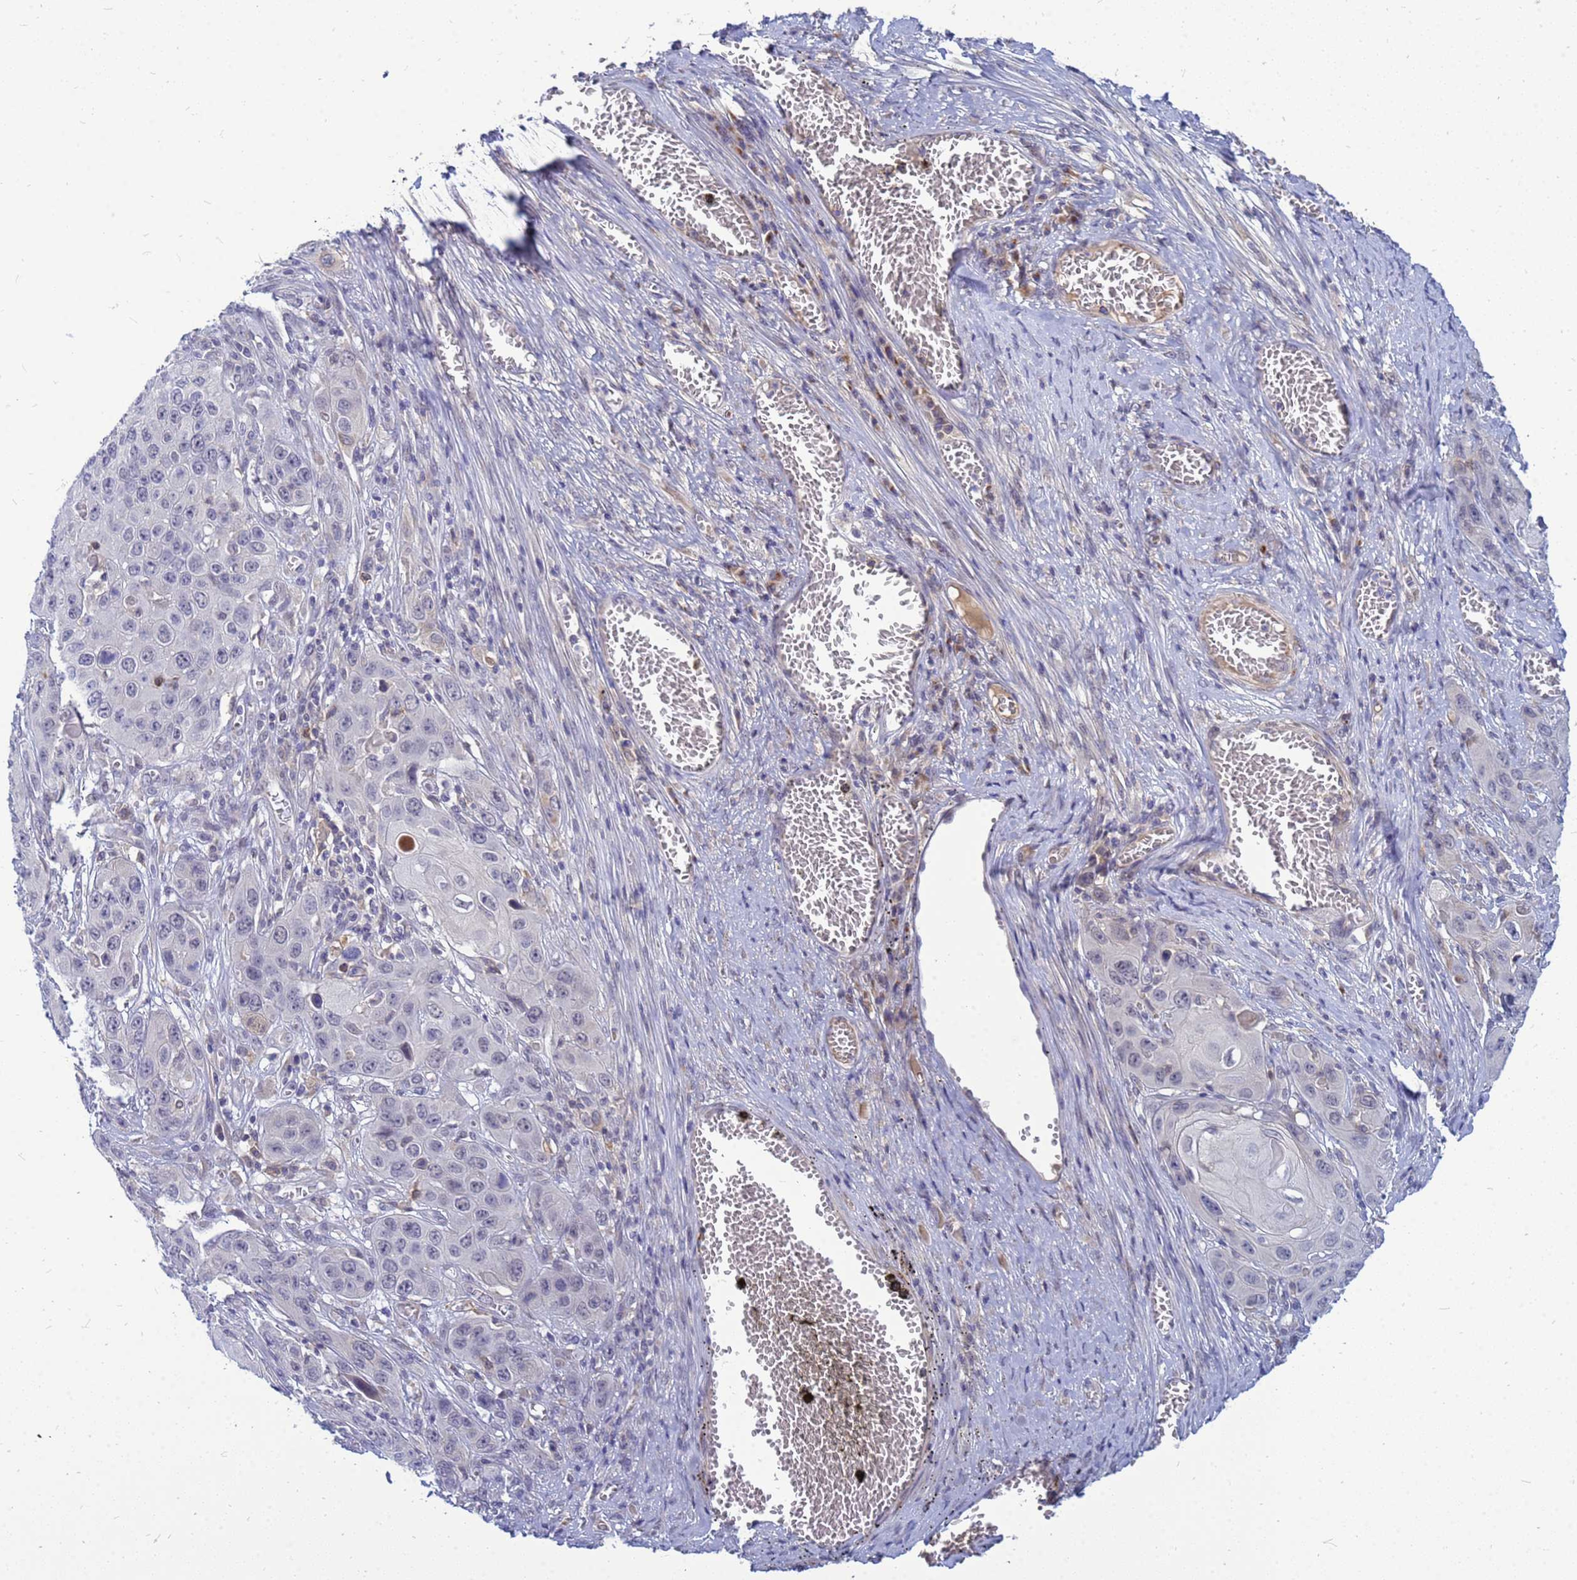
{"staining": {"intensity": "negative", "quantity": "none", "location": "none"}, "tissue": "skin cancer", "cell_type": "Tumor cells", "image_type": "cancer", "snomed": [{"axis": "morphology", "description": "Squamous cell carcinoma, NOS"}, {"axis": "topography", "description": "Skin"}], "caption": "Immunohistochemical staining of human squamous cell carcinoma (skin) reveals no significant staining in tumor cells.", "gene": "SRGAP3", "patient": {"sex": "male", "age": 55}}